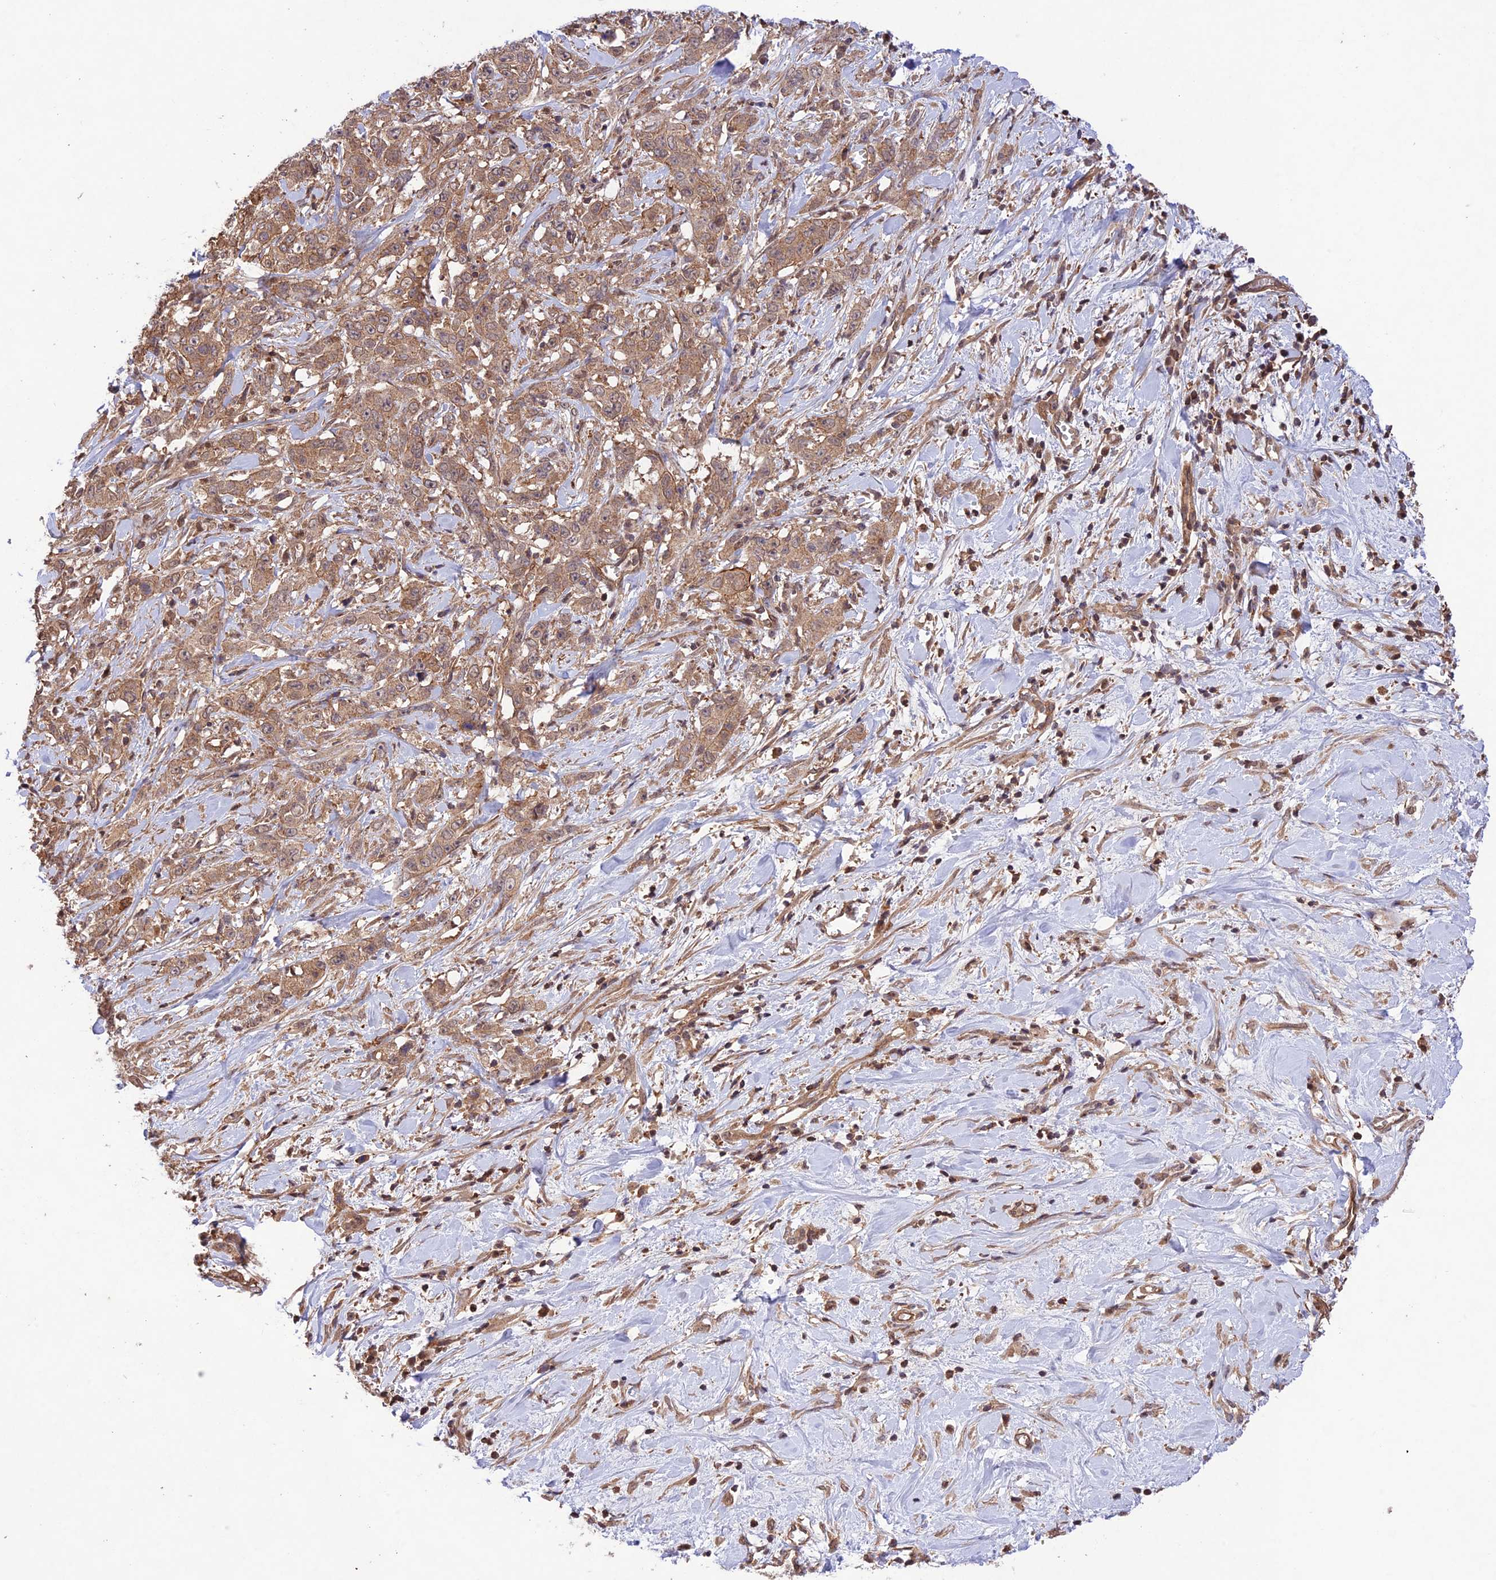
{"staining": {"intensity": "moderate", "quantity": ">75%", "location": "cytoplasmic/membranous"}, "tissue": "stomach cancer", "cell_type": "Tumor cells", "image_type": "cancer", "snomed": [{"axis": "morphology", "description": "Adenocarcinoma, NOS"}, {"axis": "topography", "description": "Stomach, upper"}], "caption": "An immunohistochemistry image of tumor tissue is shown. Protein staining in brown shows moderate cytoplasmic/membranous positivity in adenocarcinoma (stomach) within tumor cells.", "gene": "FCHSD1", "patient": {"sex": "male", "age": 62}}